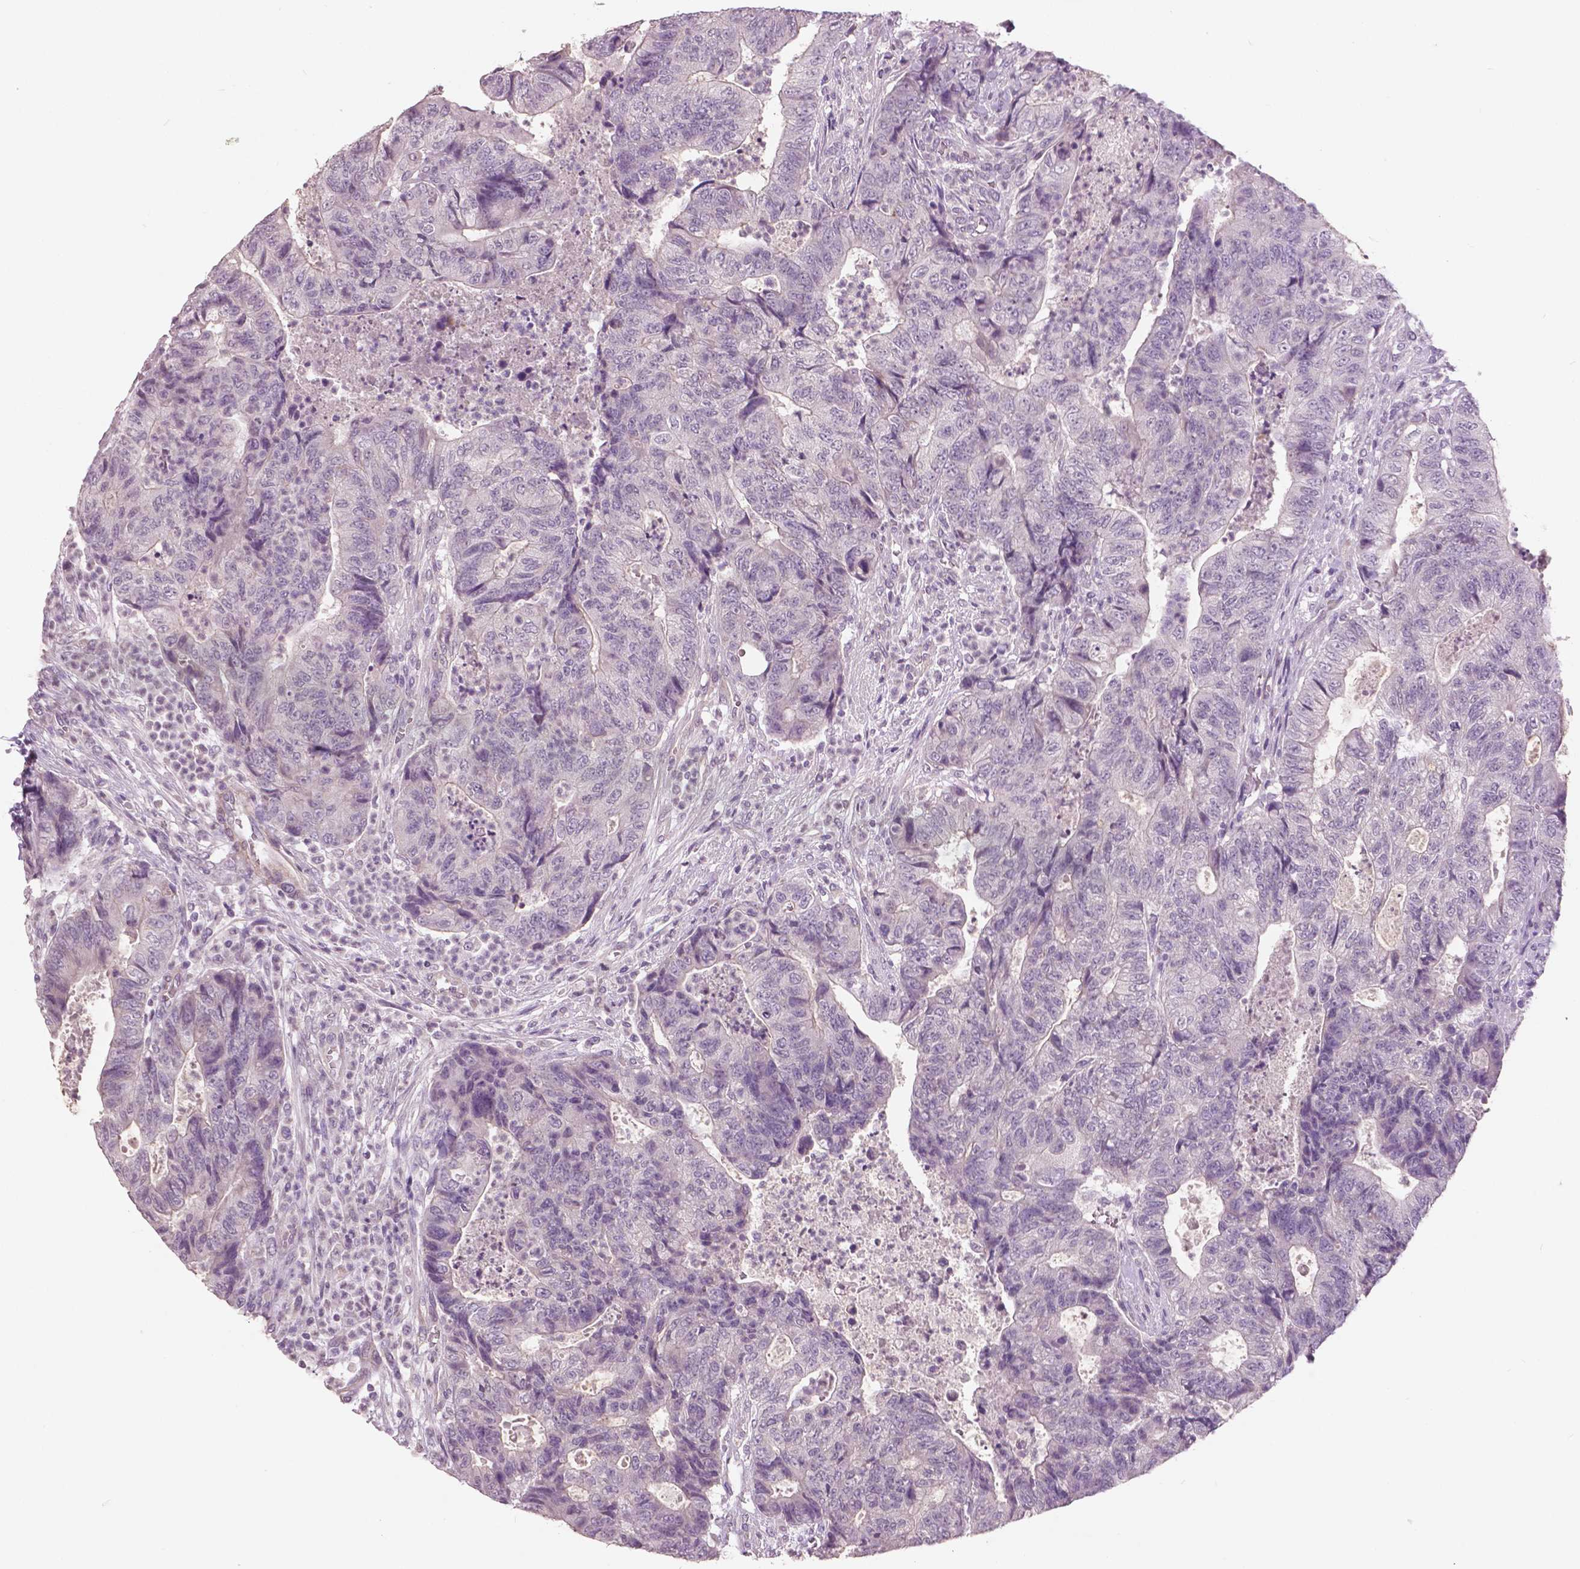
{"staining": {"intensity": "negative", "quantity": "none", "location": "none"}, "tissue": "colorectal cancer", "cell_type": "Tumor cells", "image_type": "cancer", "snomed": [{"axis": "morphology", "description": "Adenocarcinoma, NOS"}, {"axis": "topography", "description": "Colon"}], "caption": "IHC of human colorectal adenocarcinoma reveals no expression in tumor cells. (Stains: DAB (3,3'-diaminobenzidine) IHC with hematoxylin counter stain, Microscopy: brightfield microscopy at high magnification).", "gene": "GRIN2A", "patient": {"sex": "female", "age": 48}}